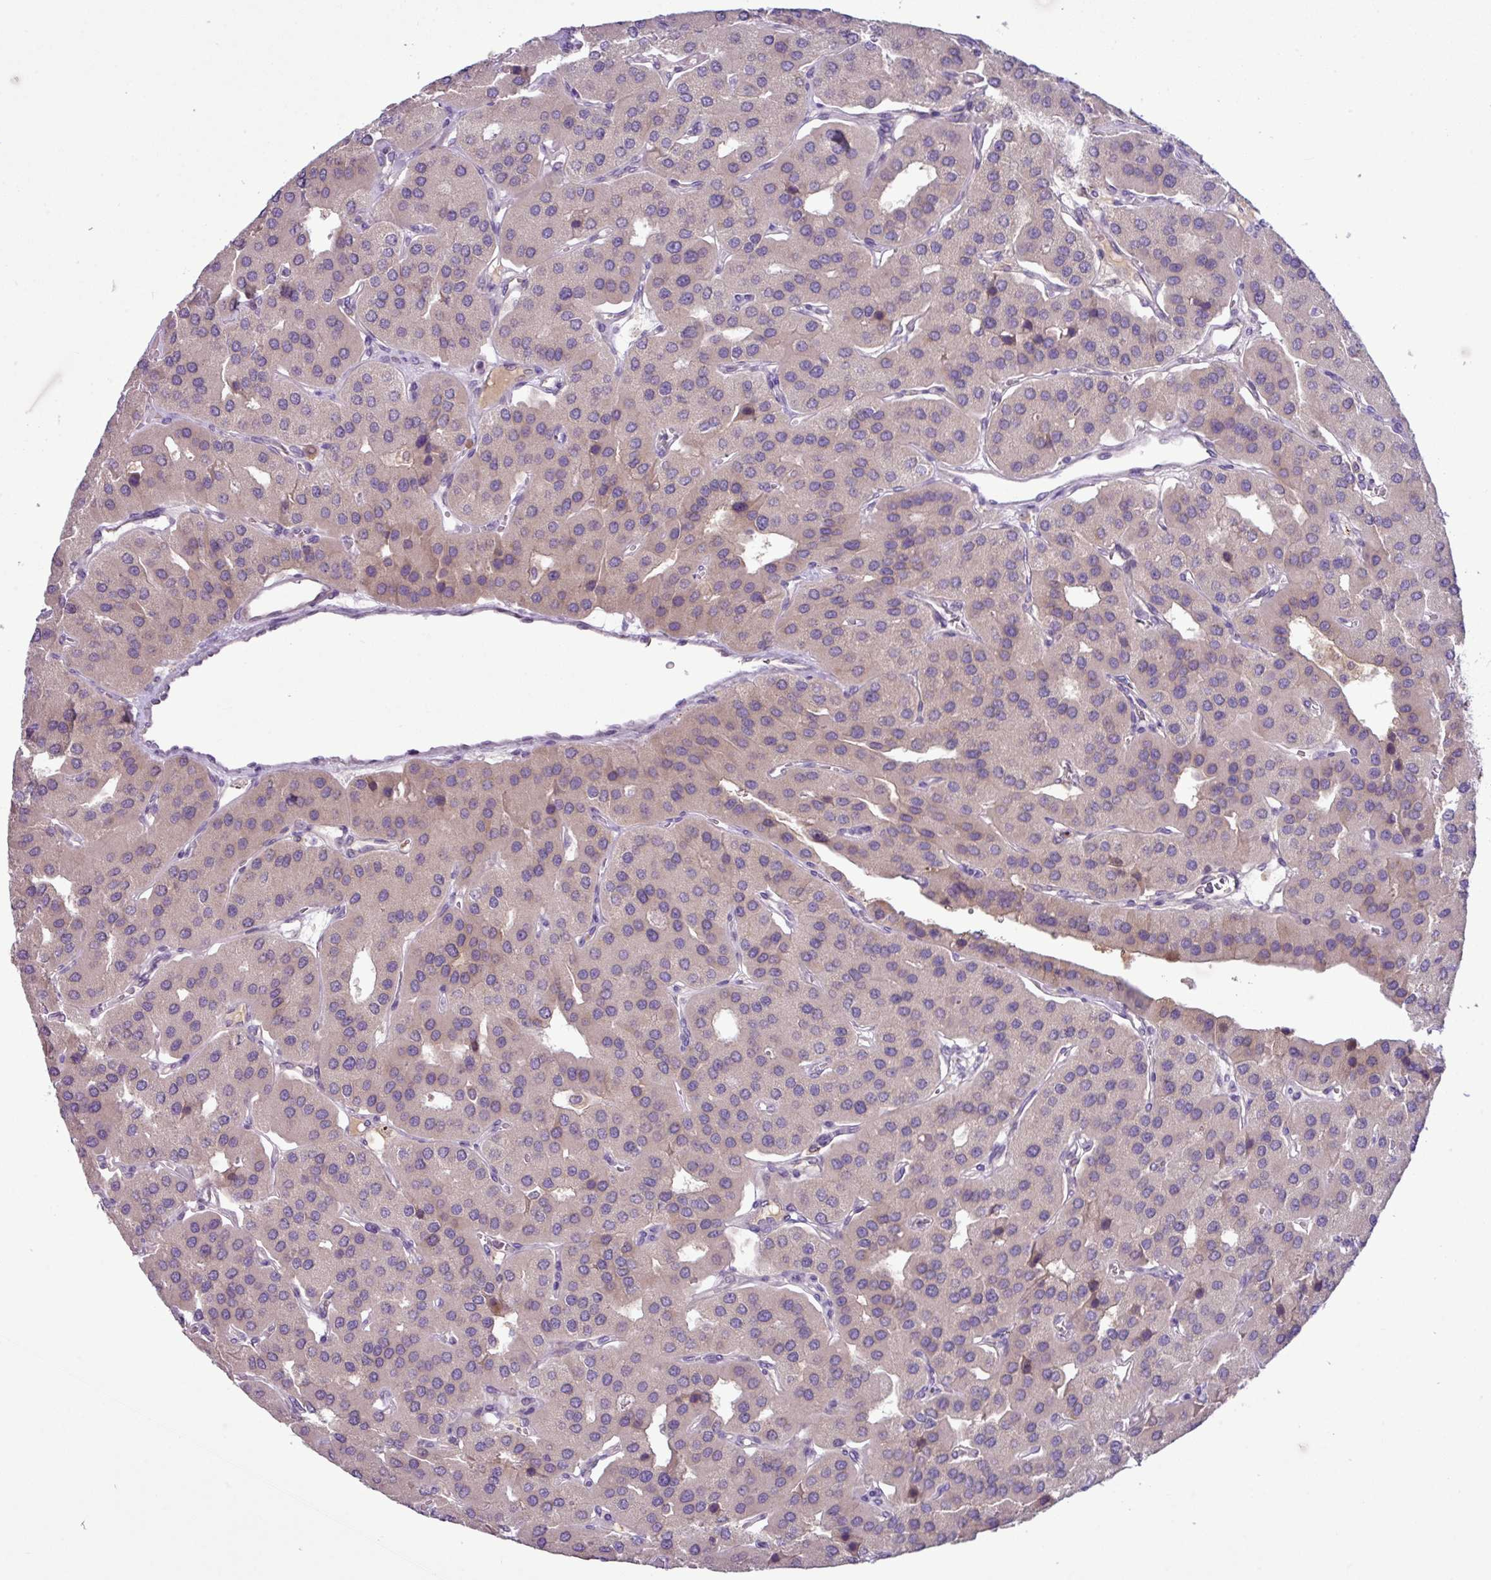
{"staining": {"intensity": "weak", "quantity": "<25%", "location": "cytoplasmic/membranous"}, "tissue": "parathyroid gland", "cell_type": "Glandular cells", "image_type": "normal", "snomed": [{"axis": "morphology", "description": "Normal tissue, NOS"}, {"axis": "morphology", "description": "Adenoma, NOS"}, {"axis": "topography", "description": "Parathyroid gland"}], "caption": "Image shows no protein expression in glandular cells of normal parathyroid gland.", "gene": "TMEM62", "patient": {"sex": "female", "age": 86}}